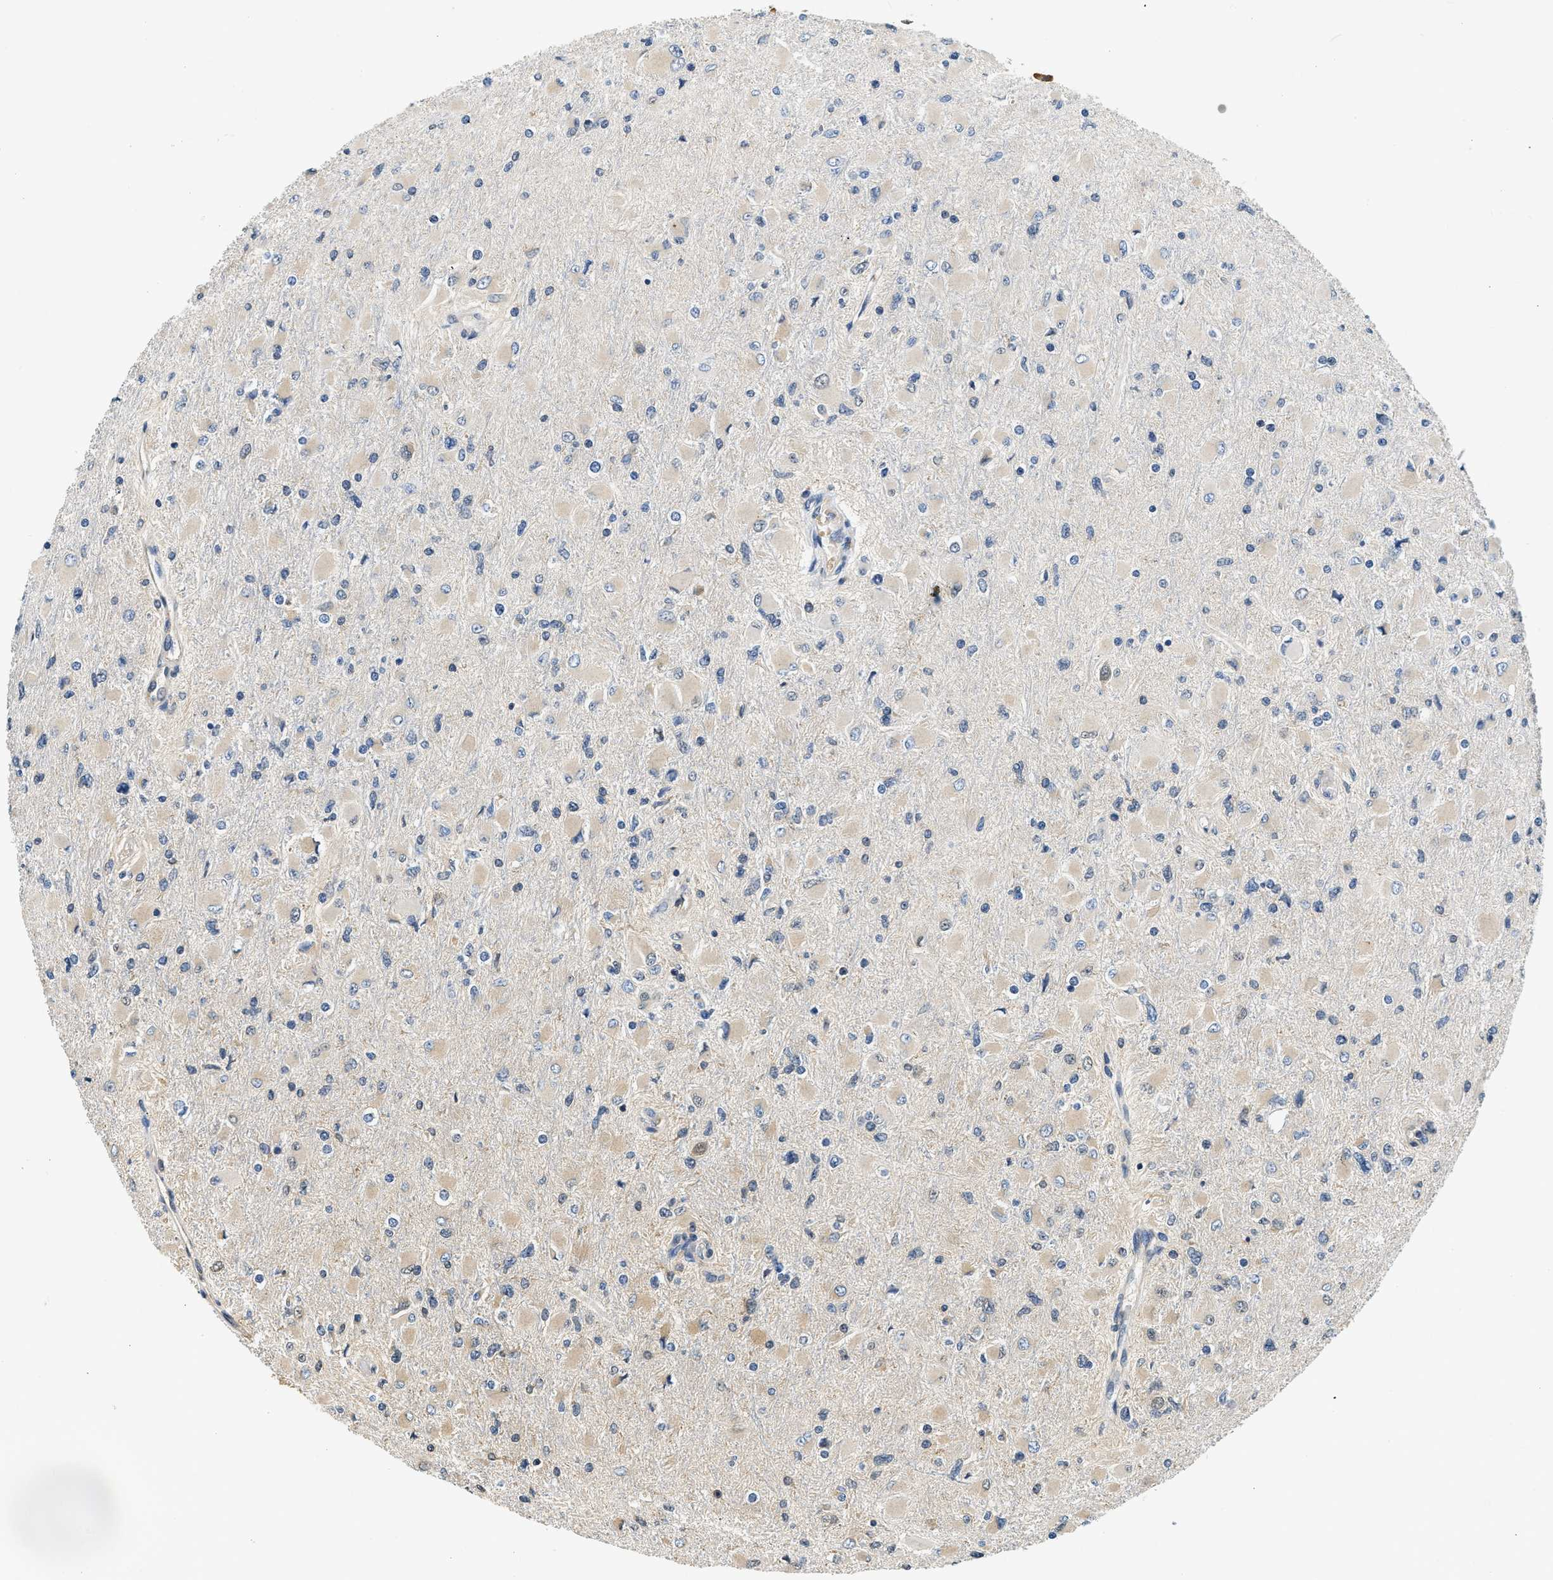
{"staining": {"intensity": "negative", "quantity": "none", "location": "none"}, "tissue": "glioma", "cell_type": "Tumor cells", "image_type": "cancer", "snomed": [{"axis": "morphology", "description": "Glioma, malignant, High grade"}, {"axis": "topography", "description": "Cerebral cortex"}], "caption": "Immunohistochemical staining of glioma displays no significant expression in tumor cells.", "gene": "BCL7C", "patient": {"sex": "female", "age": 36}}